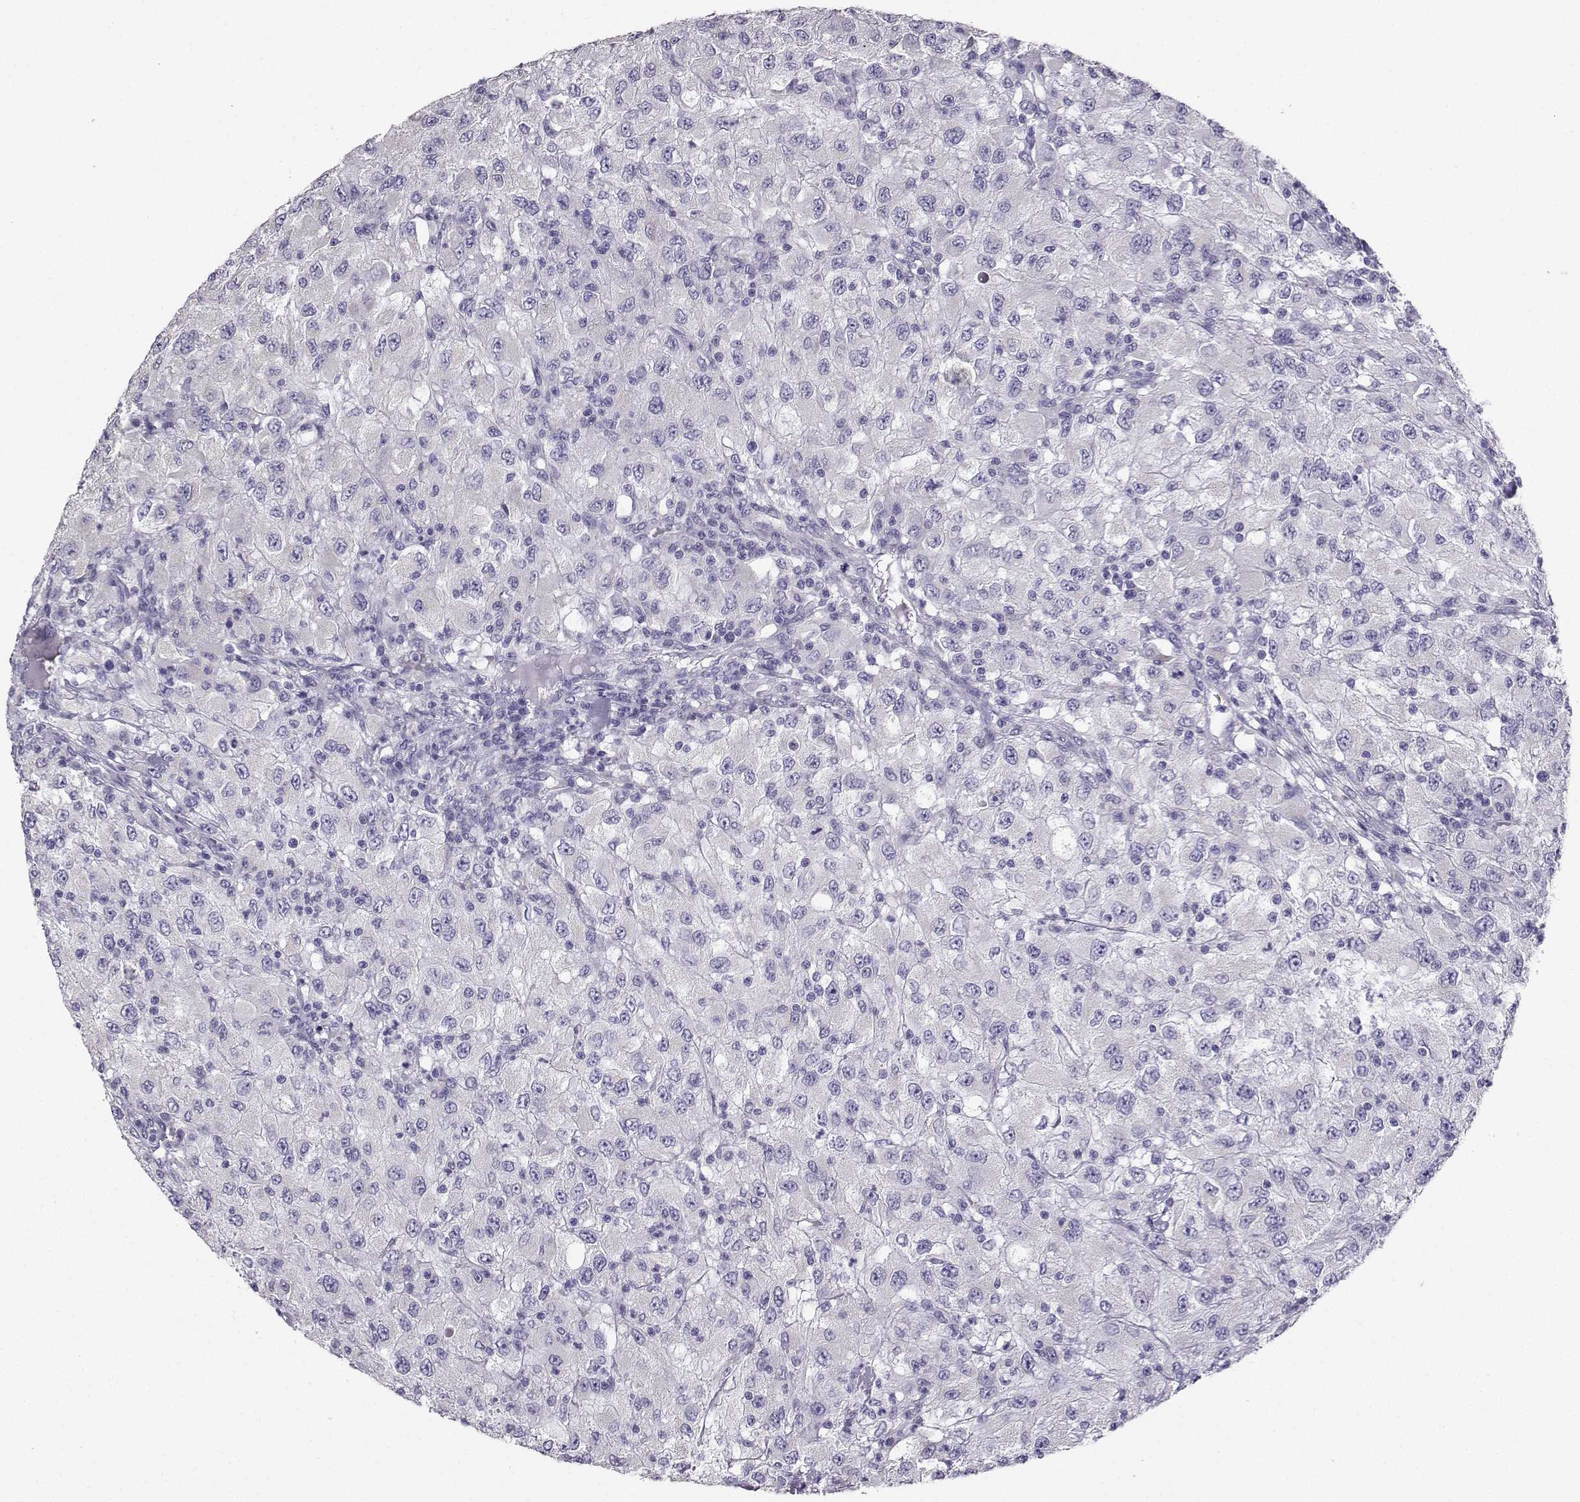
{"staining": {"intensity": "negative", "quantity": "none", "location": "none"}, "tissue": "renal cancer", "cell_type": "Tumor cells", "image_type": "cancer", "snomed": [{"axis": "morphology", "description": "Adenocarcinoma, NOS"}, {"axis": "topography", "description": "Kidney"}], "caption": "This photomicrograph is of renal cancer stained with immunohistochemistry (IHC) to label a protein in brown with the nuclei are counter-stained blue. There is no expression in tumor cells.", "gene": "AVP", "patient": {"sex": "female", "age": 67}}